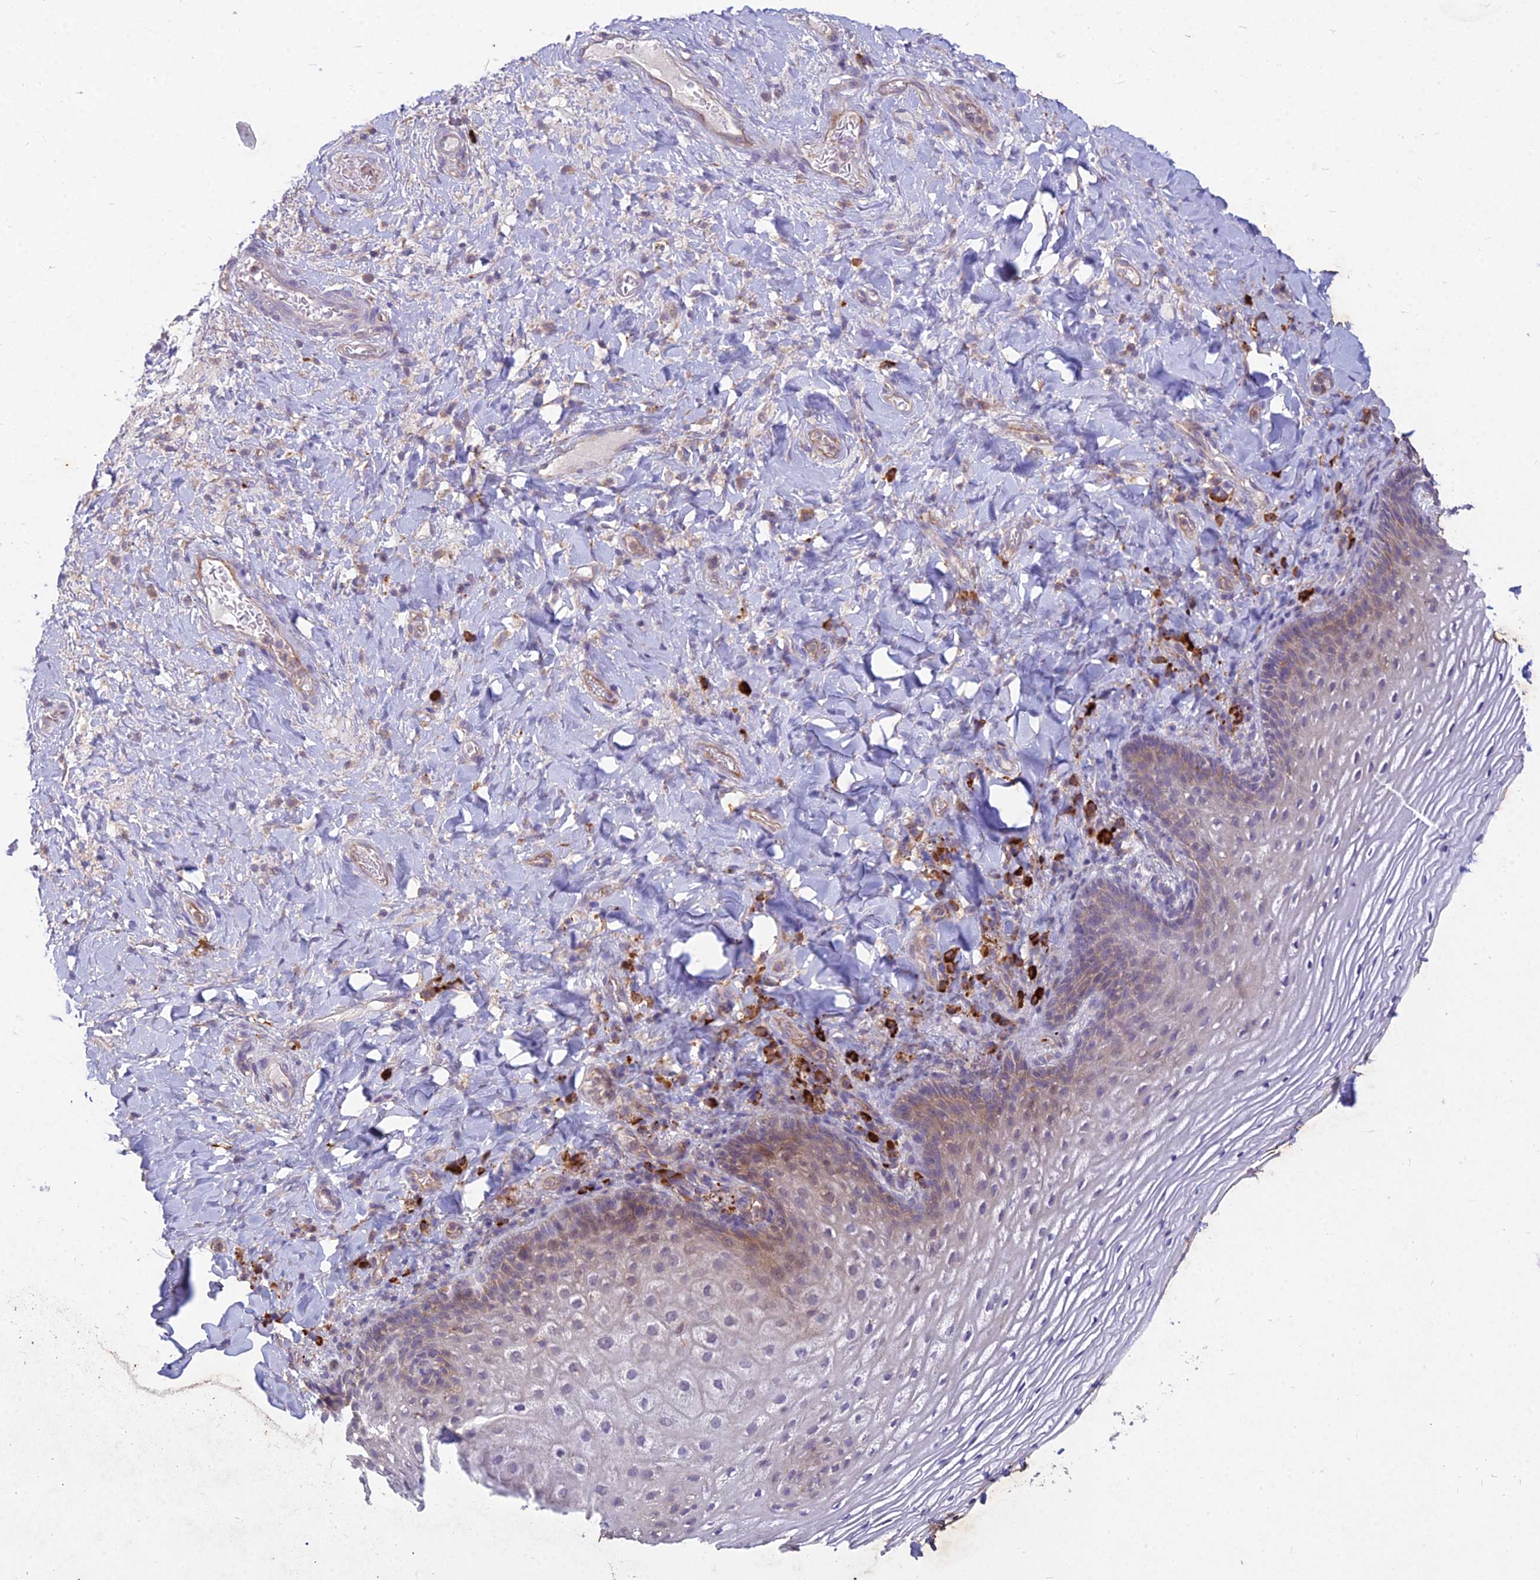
{"staining": {"intensity": "weak", "quantity": "<25%", "location": "cytoplasmic/membranous"}, "tissue": "vagina", "cell_type": "Squamous epithelial cells", "image_type": "normal", "snomed": [{"axis": "morphology", "description": "Normal tissue, NOS"}, {"axis": "topography", "description": "Vagina"}], "caption": "IHC micrograph of unremarkable vagina: human vagina stained with DAB exhibits no significant protein expression in squamous epithelial cells.", "gene": "NXNL2", "patient": {"sex": "female", "age": 60}}